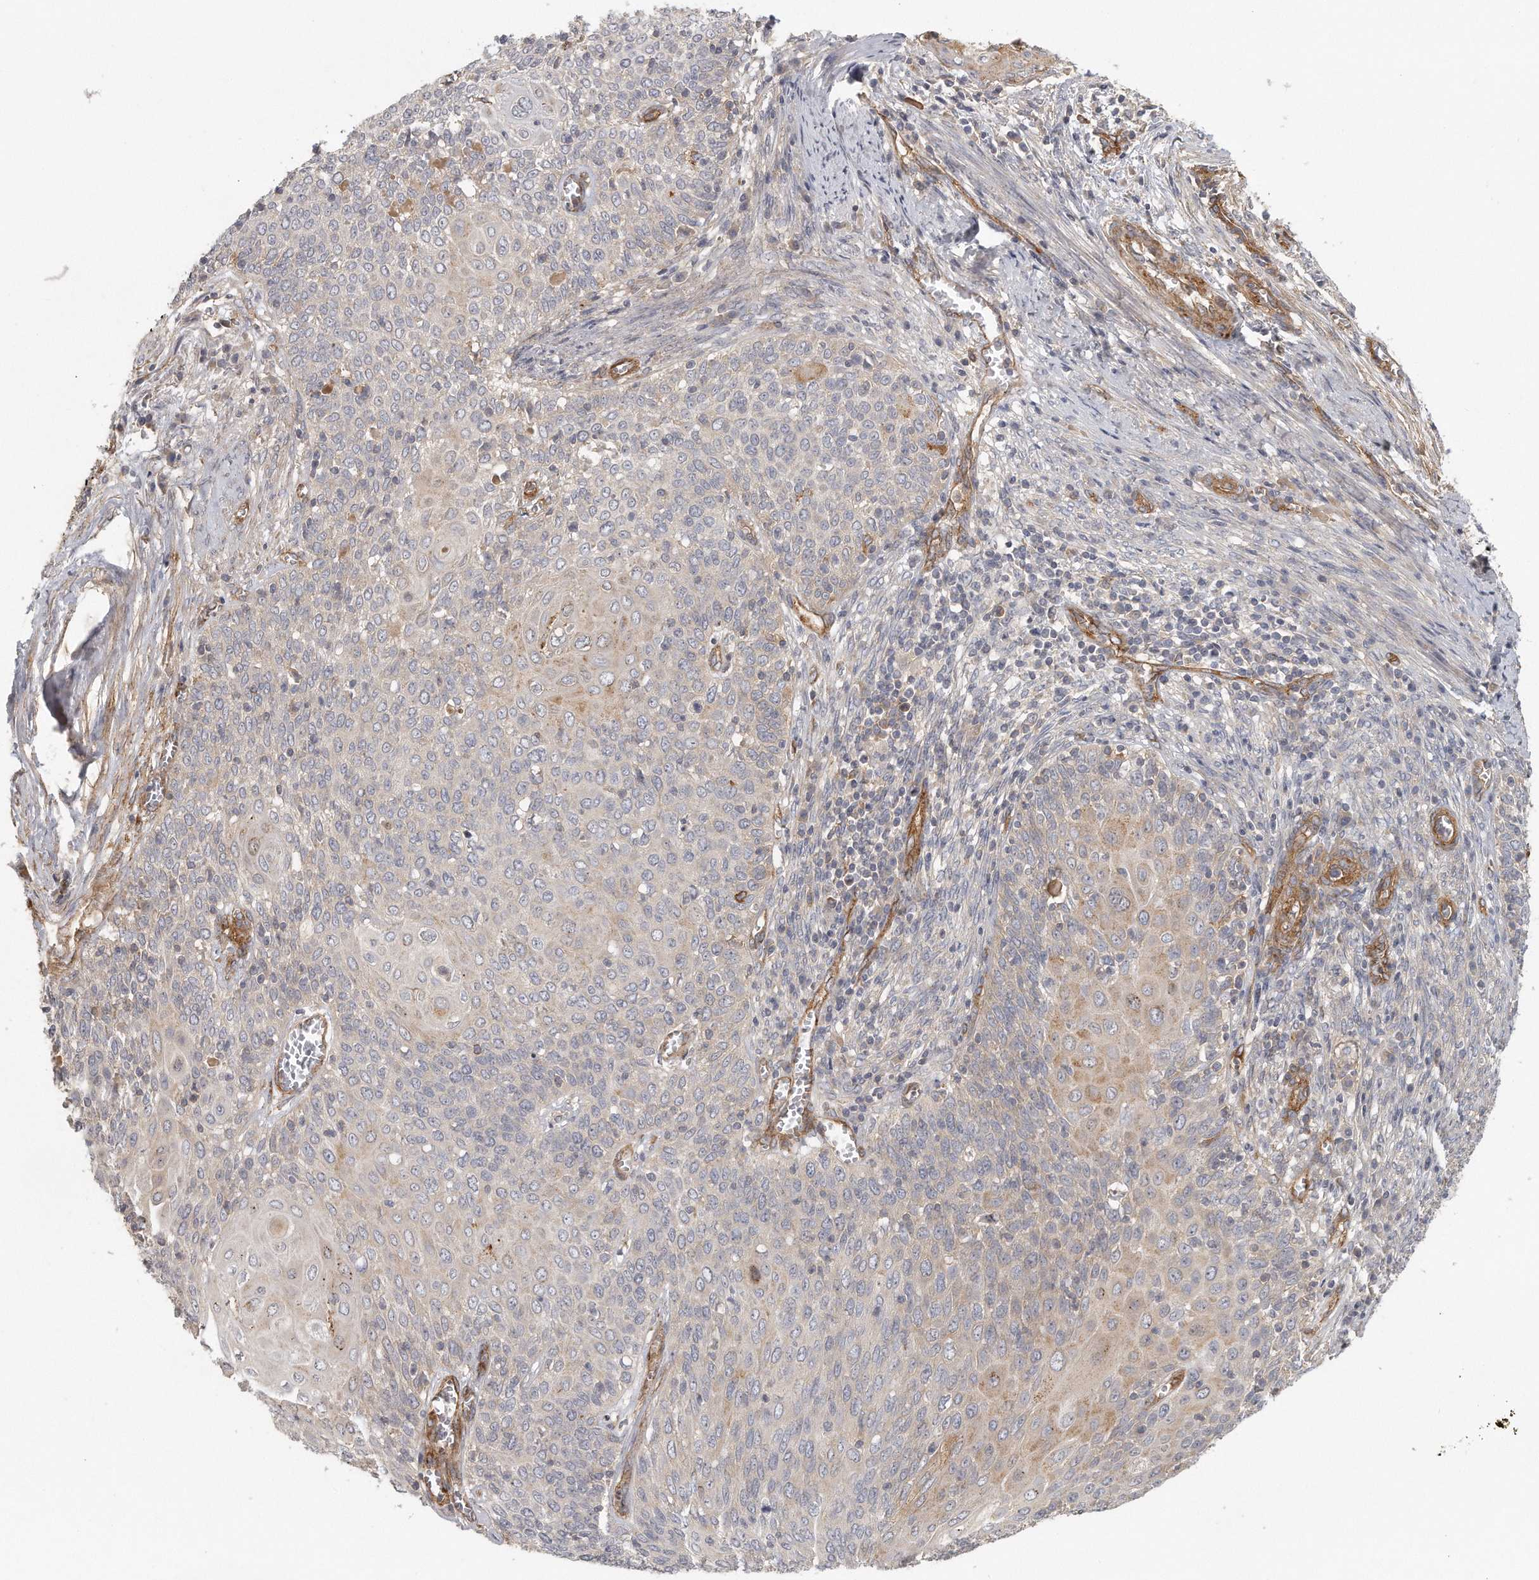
{"staining": {"intensity": "weak", "quantity": "<25%", "location": "cytoplasmic/membranous"}, "tissue": "cervical cancer", "cell_type": "Tumor cells", "image_type": "cancer", "snomed": [{"axis": "morphology", "description": "Squamous cell carcinoma, NOS"}, {"axis": "topography", "description": "Cervix"}], "caption": "Protein analysis of cervical cancer displays no significant staining in tumor cells.", "gene": "MTERF4", "patient": {"sex": "female", "age": 39}}